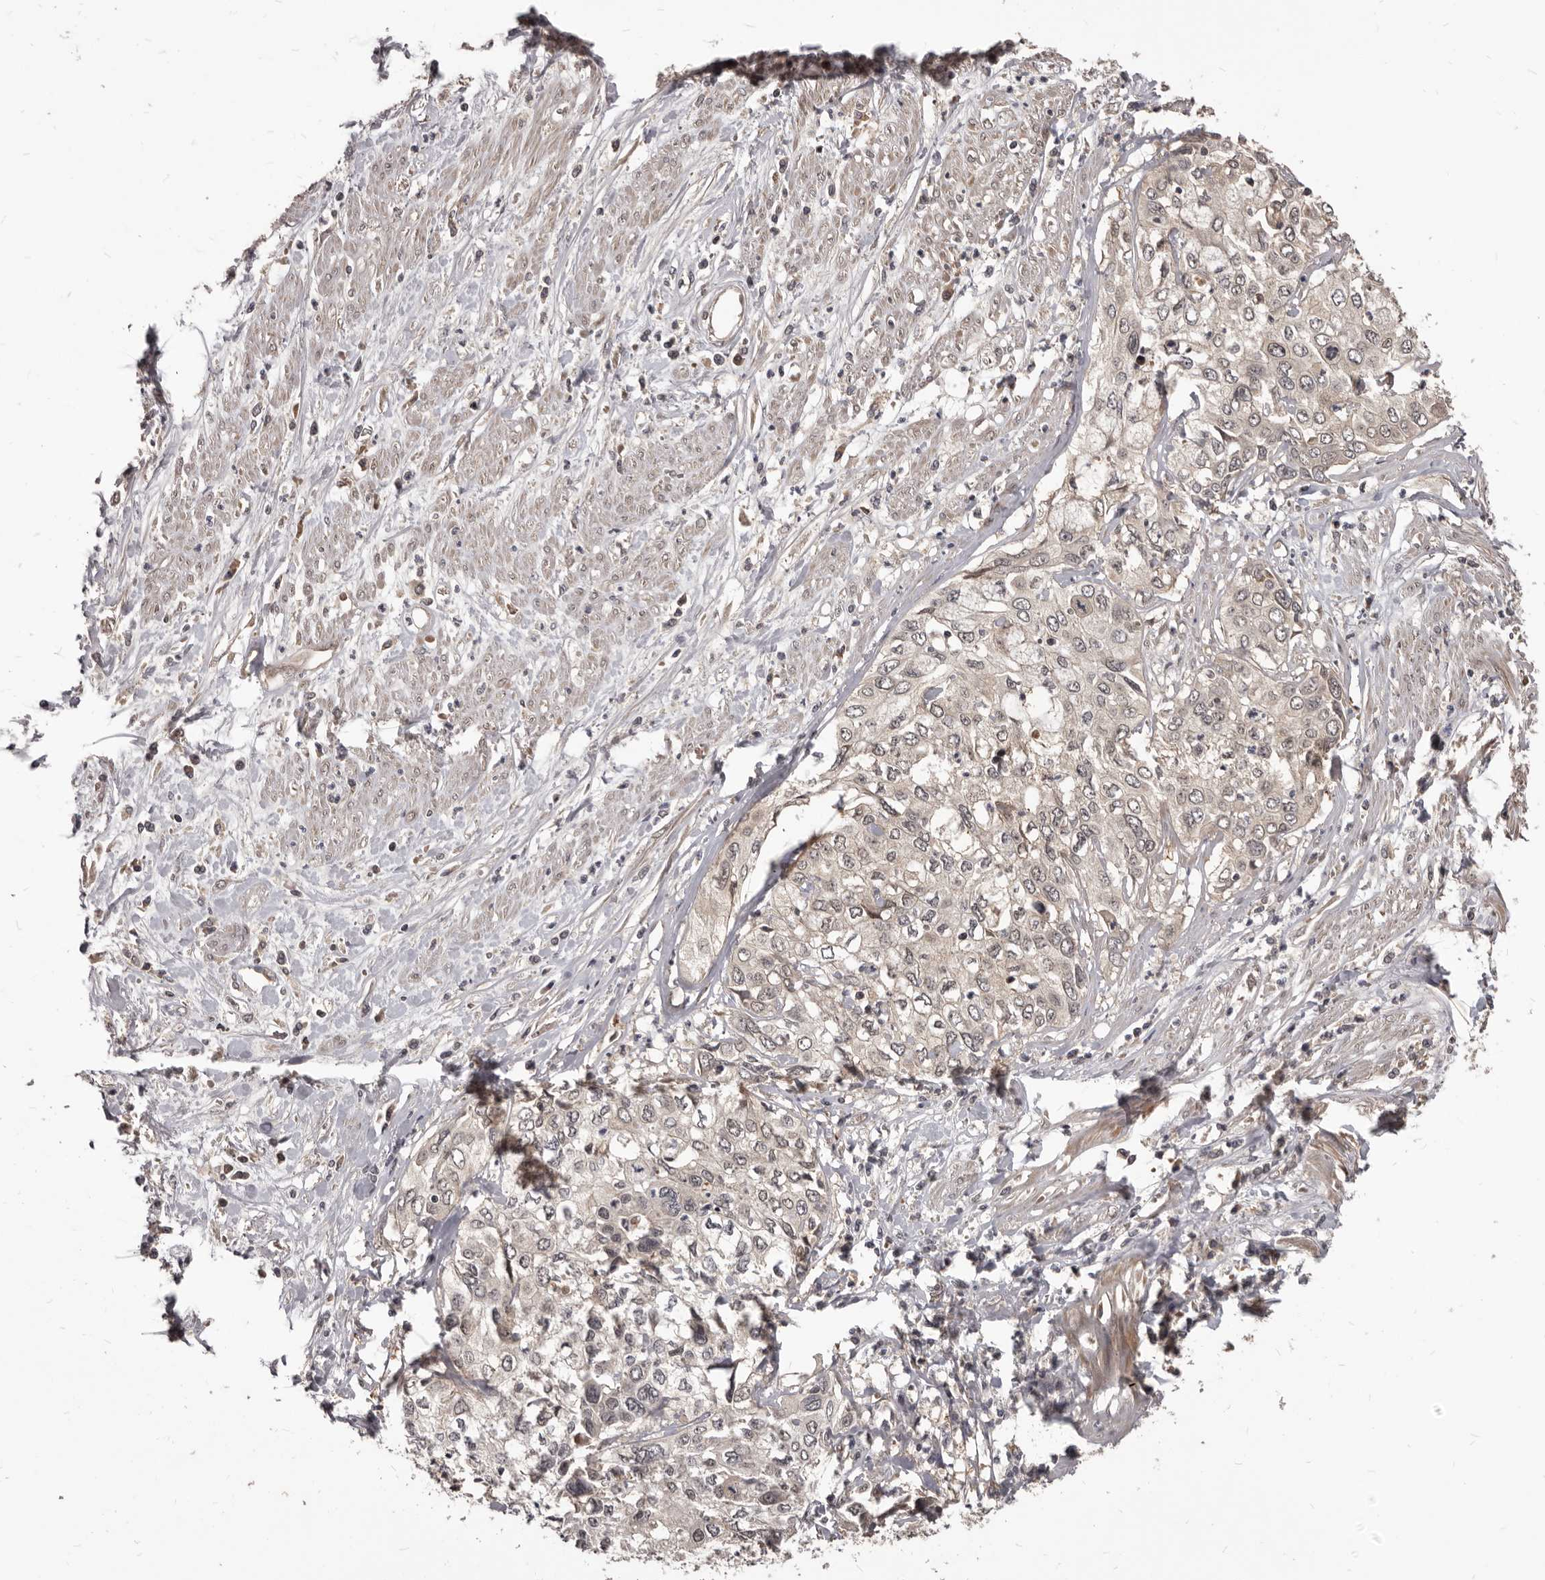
{"staining": {"intensity": "negative", "quantity": "none", "location": "none"}, "tissue": "cervical cancer", "cell_type": "Tumor cells", "image_type": "cancer", "snomed": [{"axis": "morphology", "description": "Squamous cell carcinoma, NOS"}, {"axis": "topography", "description": "Cervix"}], "caption": "Cervical cancer (squamous cell carcinoma) stained for a protein using immunohistochemistry exhibits no expression tumor cells.", "gene": "GABPB2", "patient": {"sex": "female", "age": 31}}